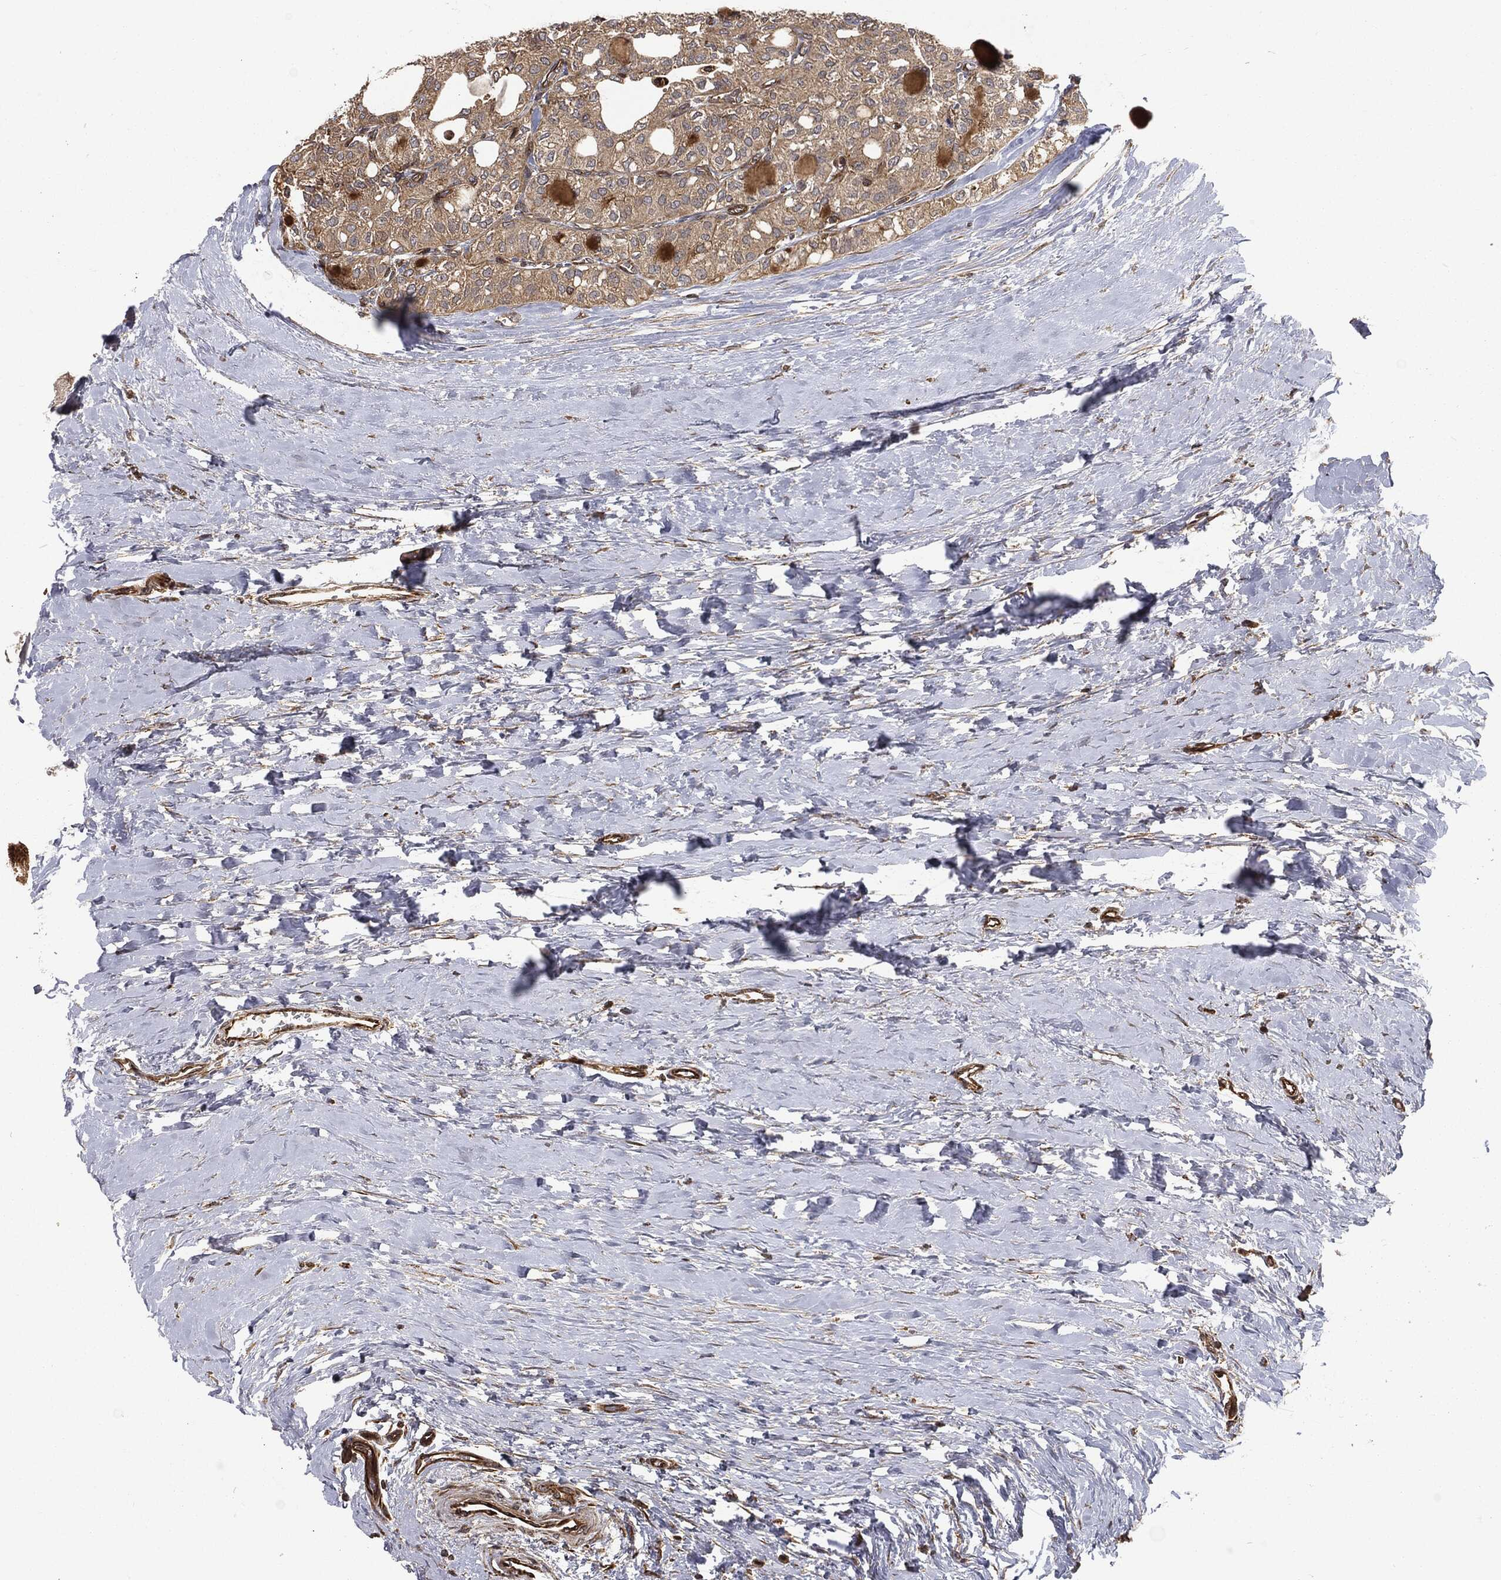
{"staining": {"intensity": "weak", "quantity": ">75%", "location": "cytoplasmic/membranous"}, "tissue": "thyroid cancer", "cell_type": "Tumor cells", "image_type": "cancer", "snomed": [{"axis": "morphology", "description": "Follicular adenoma carcinoma, NOS"}, {"axis": "topography", "description": "Thyroid gland"}], "caption": "The photomicrograph displays a brown stain indicating the presence of a protein in the cytoplasmic/membranous of tumor cells in thyroid cancer (follicular adenoma carcinoma).", "gene": "RFTN1", "patient": {"sex": "male", "age": 75}}